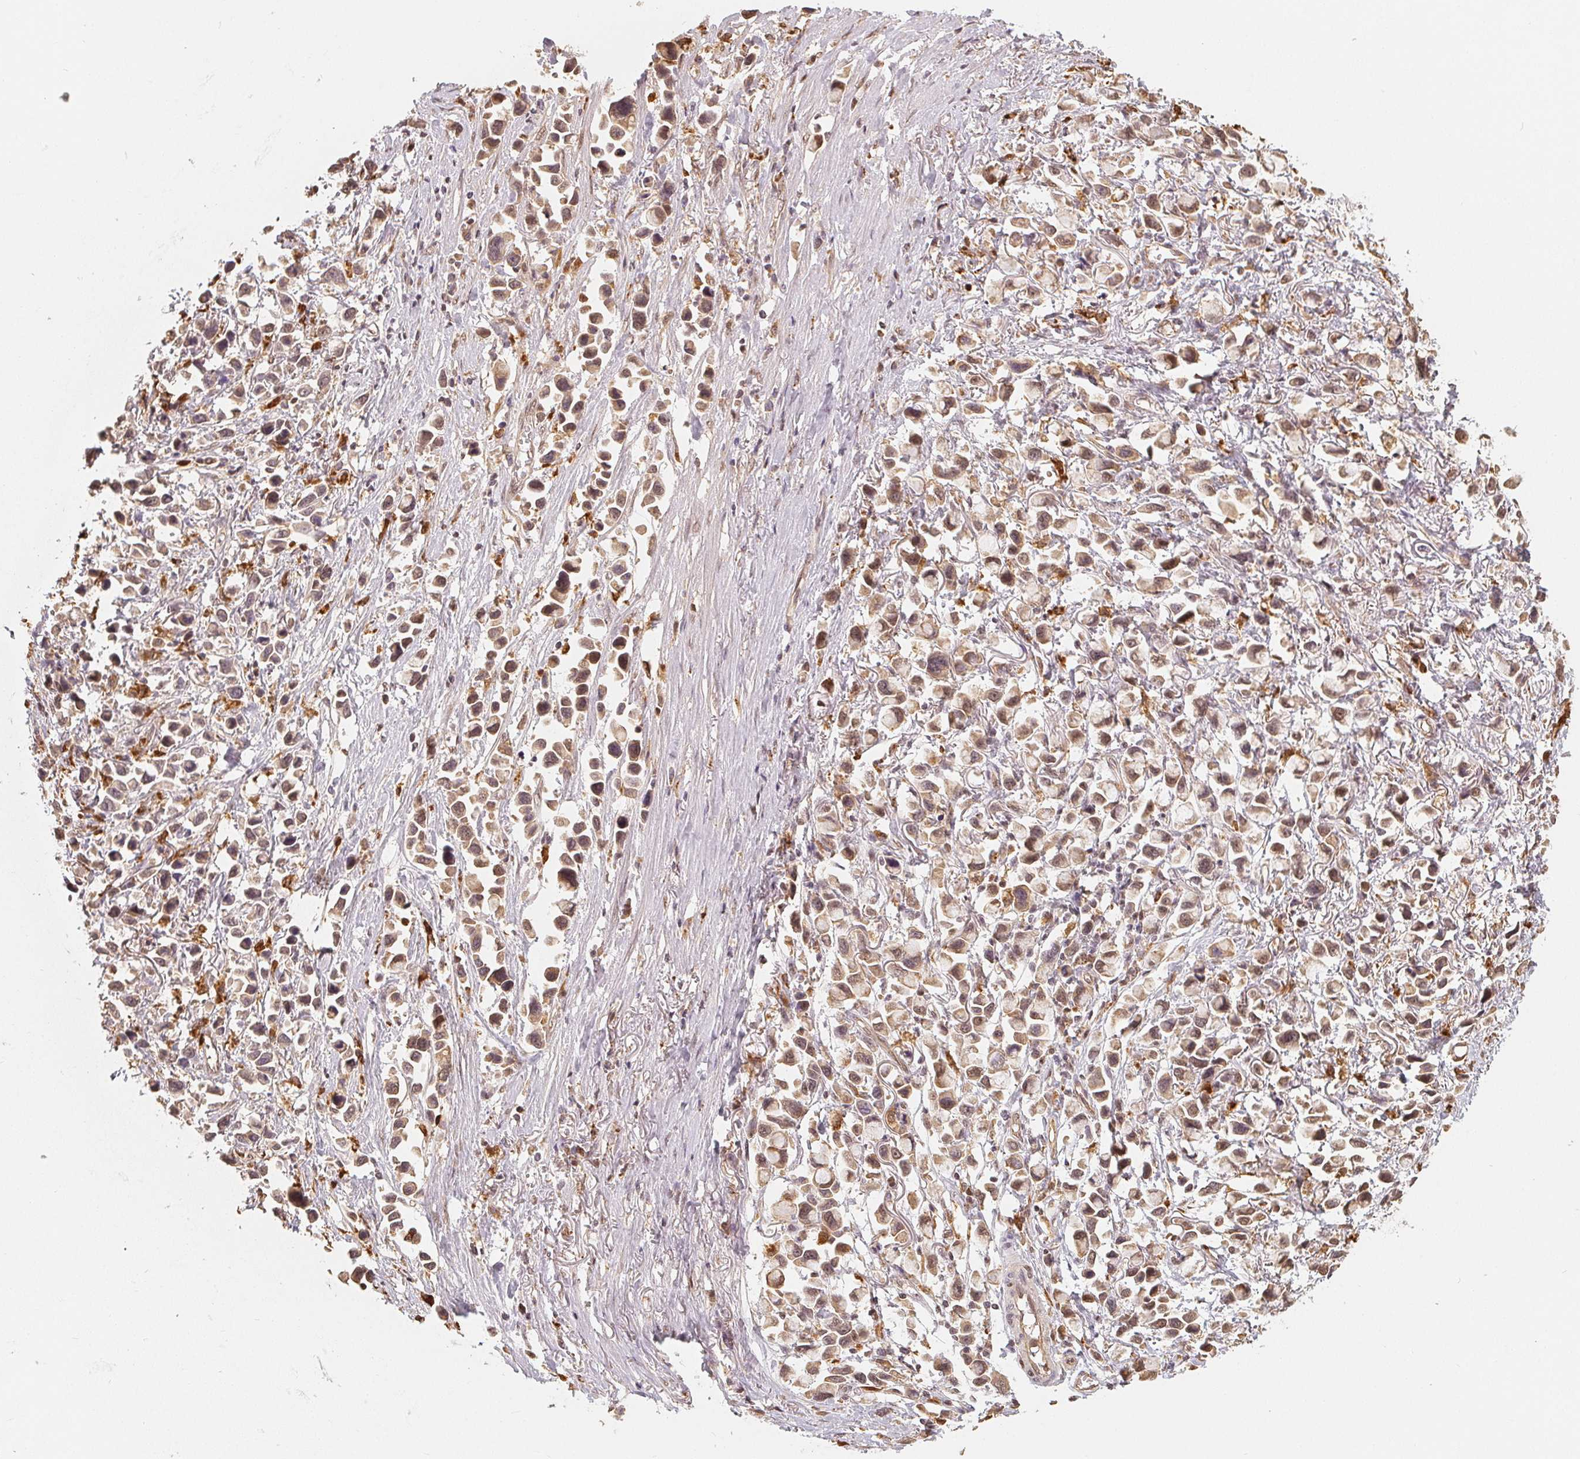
{"staining": {"intensity": "moderate", "quantity": ">75%", "location": "cytoplasmic/membranous,nuclear"}, "tissue": "stomach cancer", "cell_type": "Tumor cells", "image_type": "cancer", "snomed": [{"axis": "morphology", "description": "Adenocarcinoma, NOS"}, {"axis": "topography", "description": "Stomach"}], "caption": "Brown immunohistochemical staining in stomach cancer displays moderate cytoplasmic/membranous and nuclear positivity in about >75% of tumor cells. Nuclei are stained in blue.", "gene": "GUSB", "patient": {"sex": "female", "age": 81}}